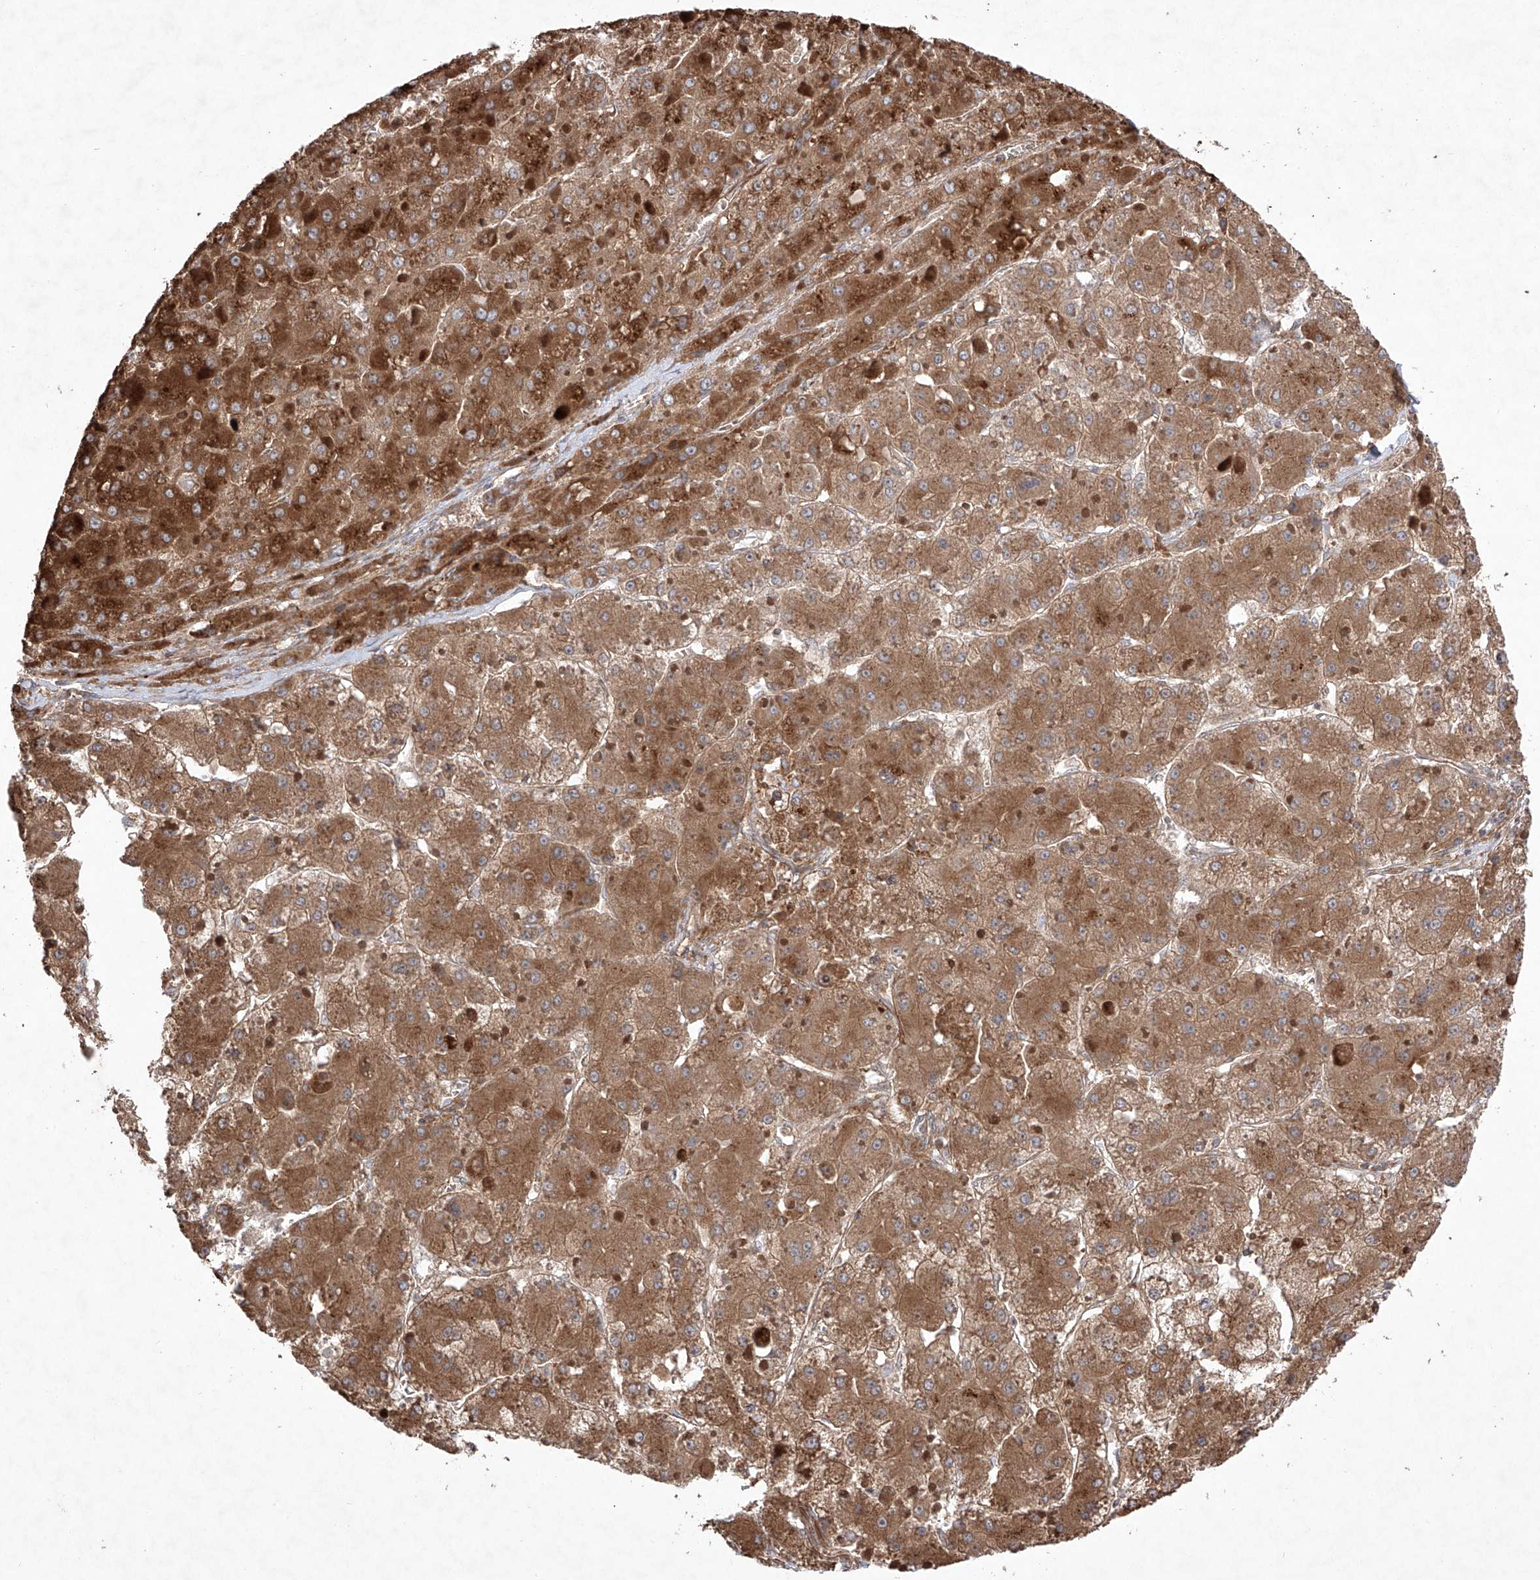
{"staining": {"intensity": "moderate", "quantity": ">75%", "location": "cytoplasmic/membranous"}, "tissue": "liver cancer", "cell_type": "Tumor cells", "image_type": "cancer", "snomed": [{"axis": "morphology", "description": "Carcinoma, Hepatocellular, NOS"}, {"axis": "topography", "description": "Liver"}], "caption": "Liver hepatocellular carcinoma tissue shows moderate cytoplasmic/membranous staining in approximately >75% of tumor cells, visualized by immunohistochemistry.", "gene": "YKT6", "patient": {"sex": "female", "age": 73}}